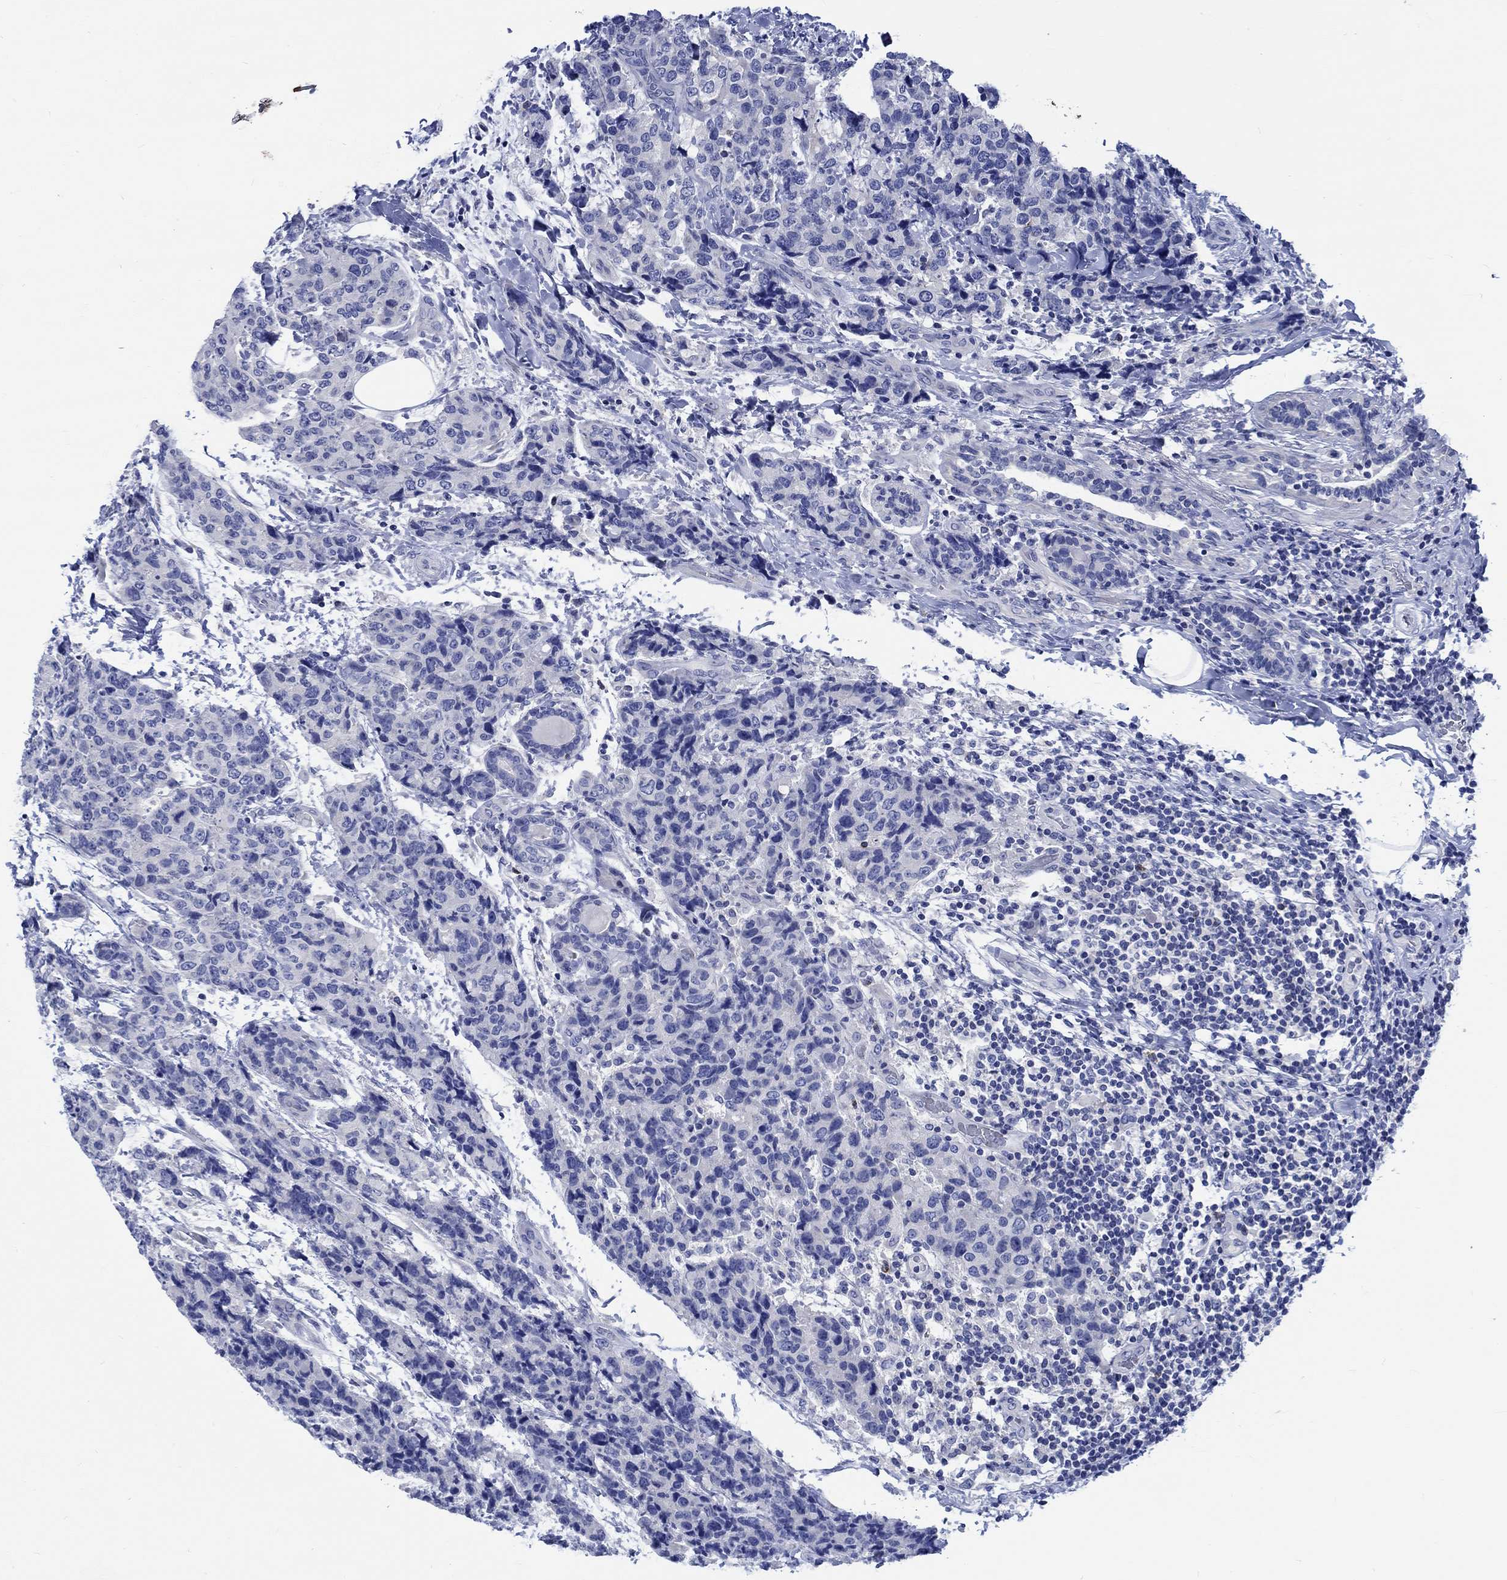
{"staining": {"intensity": "negative", "quantity": "none", "location": "none"}, "tissue": "breast cancer", "cell_type": "Tumor cells", "image_type": "cancer", "snomed": [{"axis": "morphology", "description": "Lobular carcinoma"}, {"axis": "topography", "description": "Breast"}], "caption": "IHC micrograph of breast cancer stained for a protein (brown), which reveals no positivity in tumor cells.", "gene": "PTPRN2", "patient": {"sex": "female", "age": 59}}